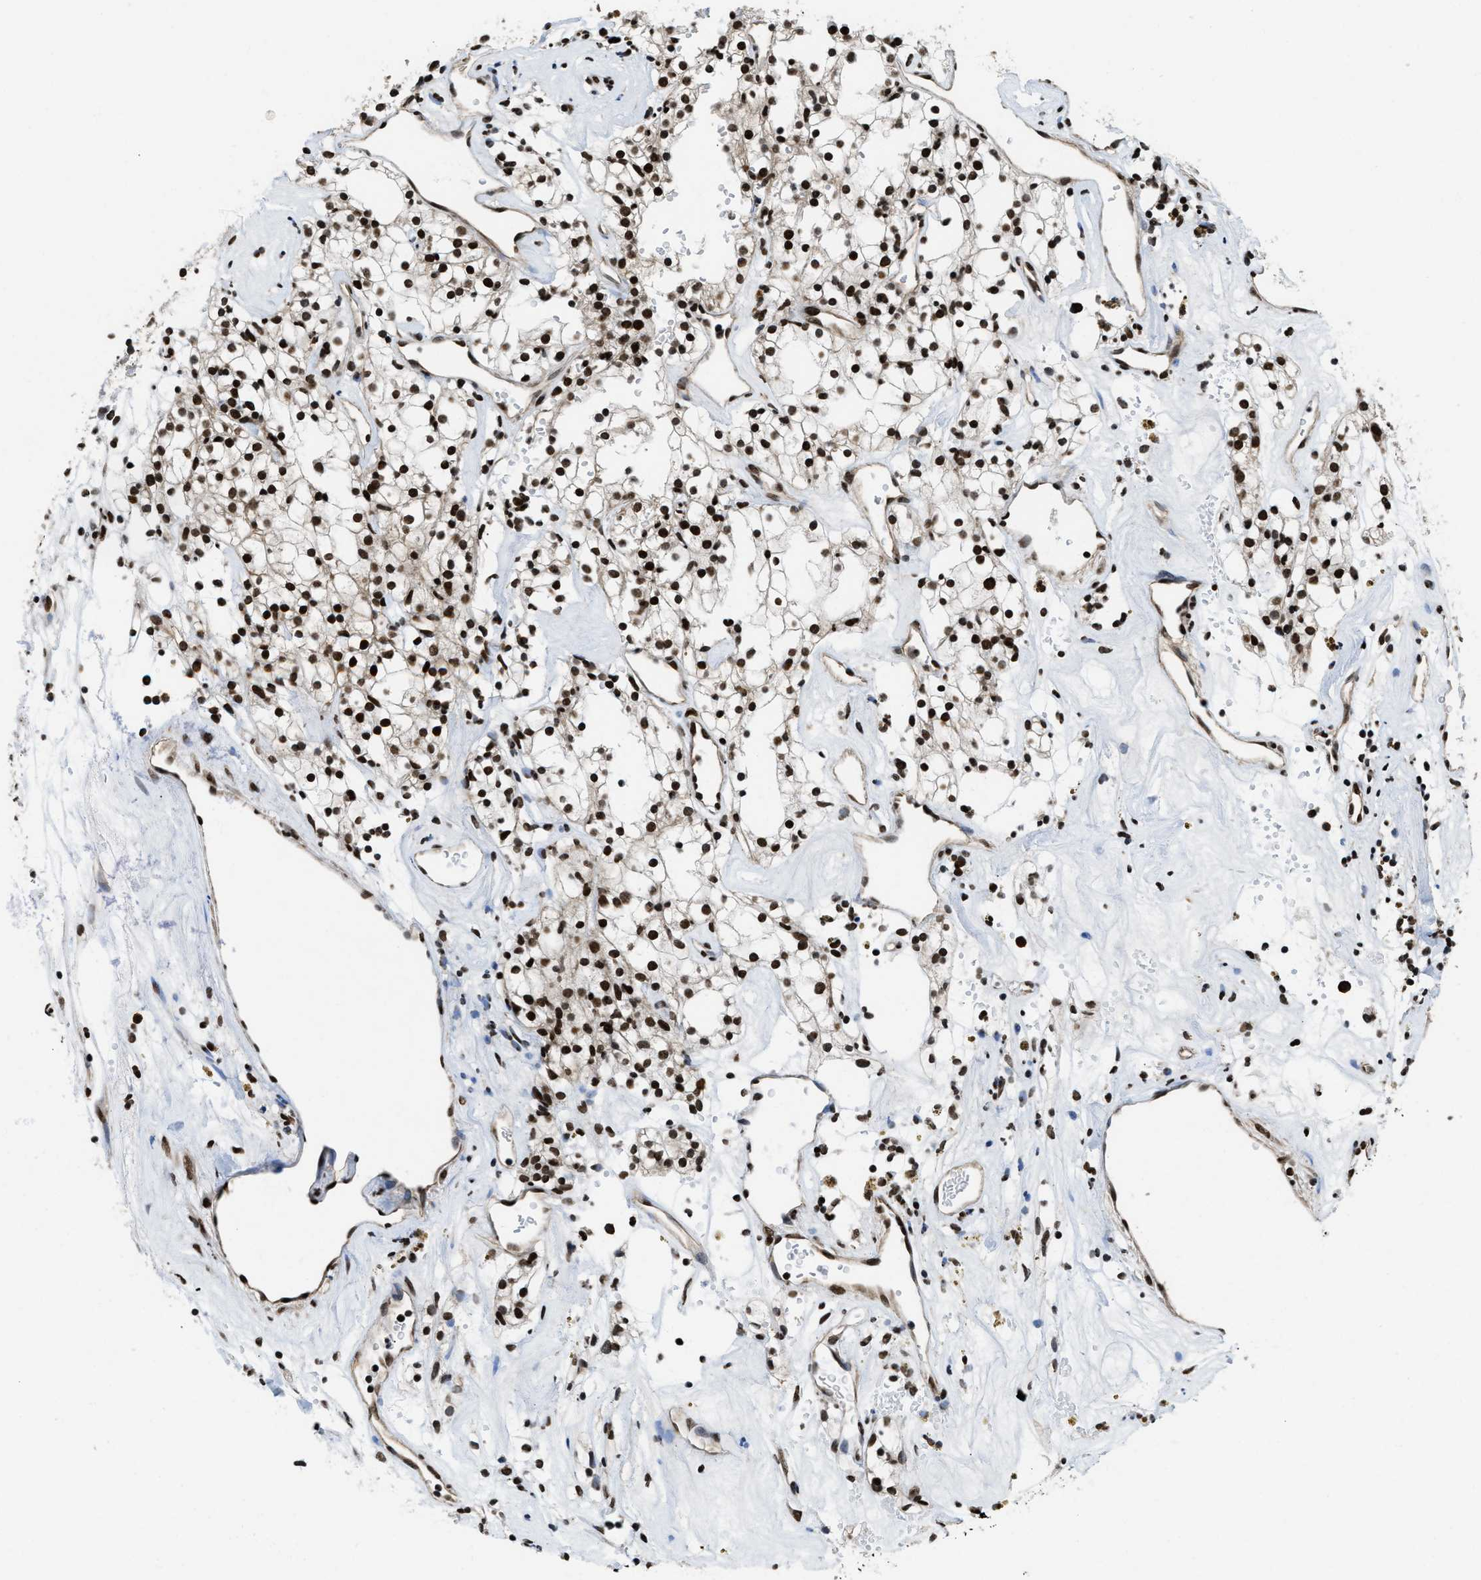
{"staining": {"intensity": "strong", "quantity": ">75%", "location": "nuclear"}, "tissue": "renal cancer", "cell_type": "Tumor cells", "image_type": "cancer", "snomed": [{"axis": "morphology", "description": "Adenocarcinoma, NOS"}, {"axis": "topography", "description": "Kidney"}], "caption": "This is a photomicrograph of immunohistochemistry (IHC) staining of adenocarcinoma (renal), which shows strong positivity in the nuclear of tumor cells.", "gene": "SAFB", "patient": {"sex": "male", "age": 59}}